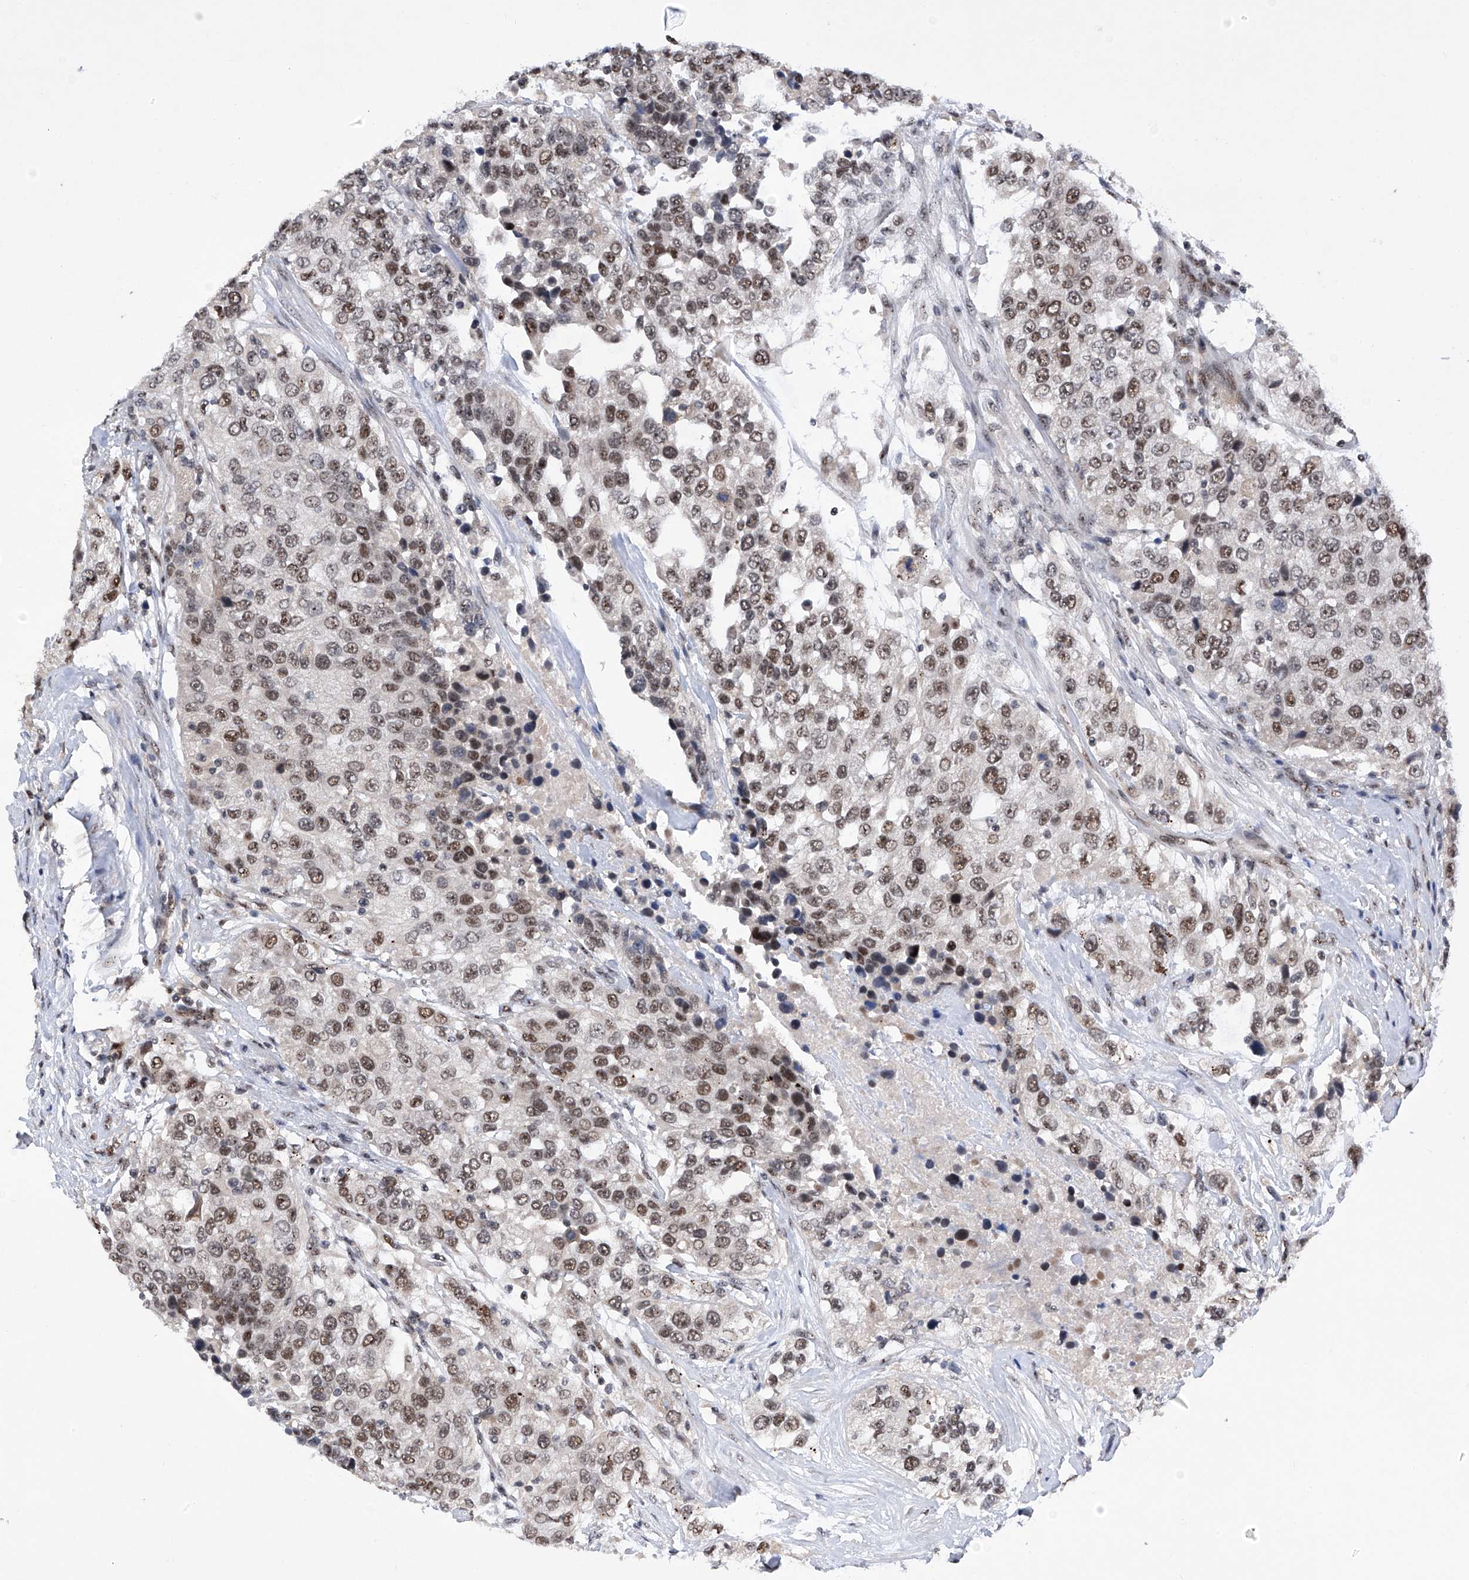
{"staining": {"intensity": "moderate", "quantity": ">75%", "location": "nuclear"}, "tissue": "urothelial cancer", "cell_type": "Tumor cells", "image_type": "cancer", "snomed": [{"axis": "morphology", "description": "Urothelial carcinoma, High grade"}, {"axis": "topography", "description": "Urinary bladder"}], "caption": "Protein expression analysis of human urothelial cancer reveals moderate nuclear expression in about >75% of tumor cells.", "gene": "RAD54L", "patient": {"sex": "female", "age": 80}}